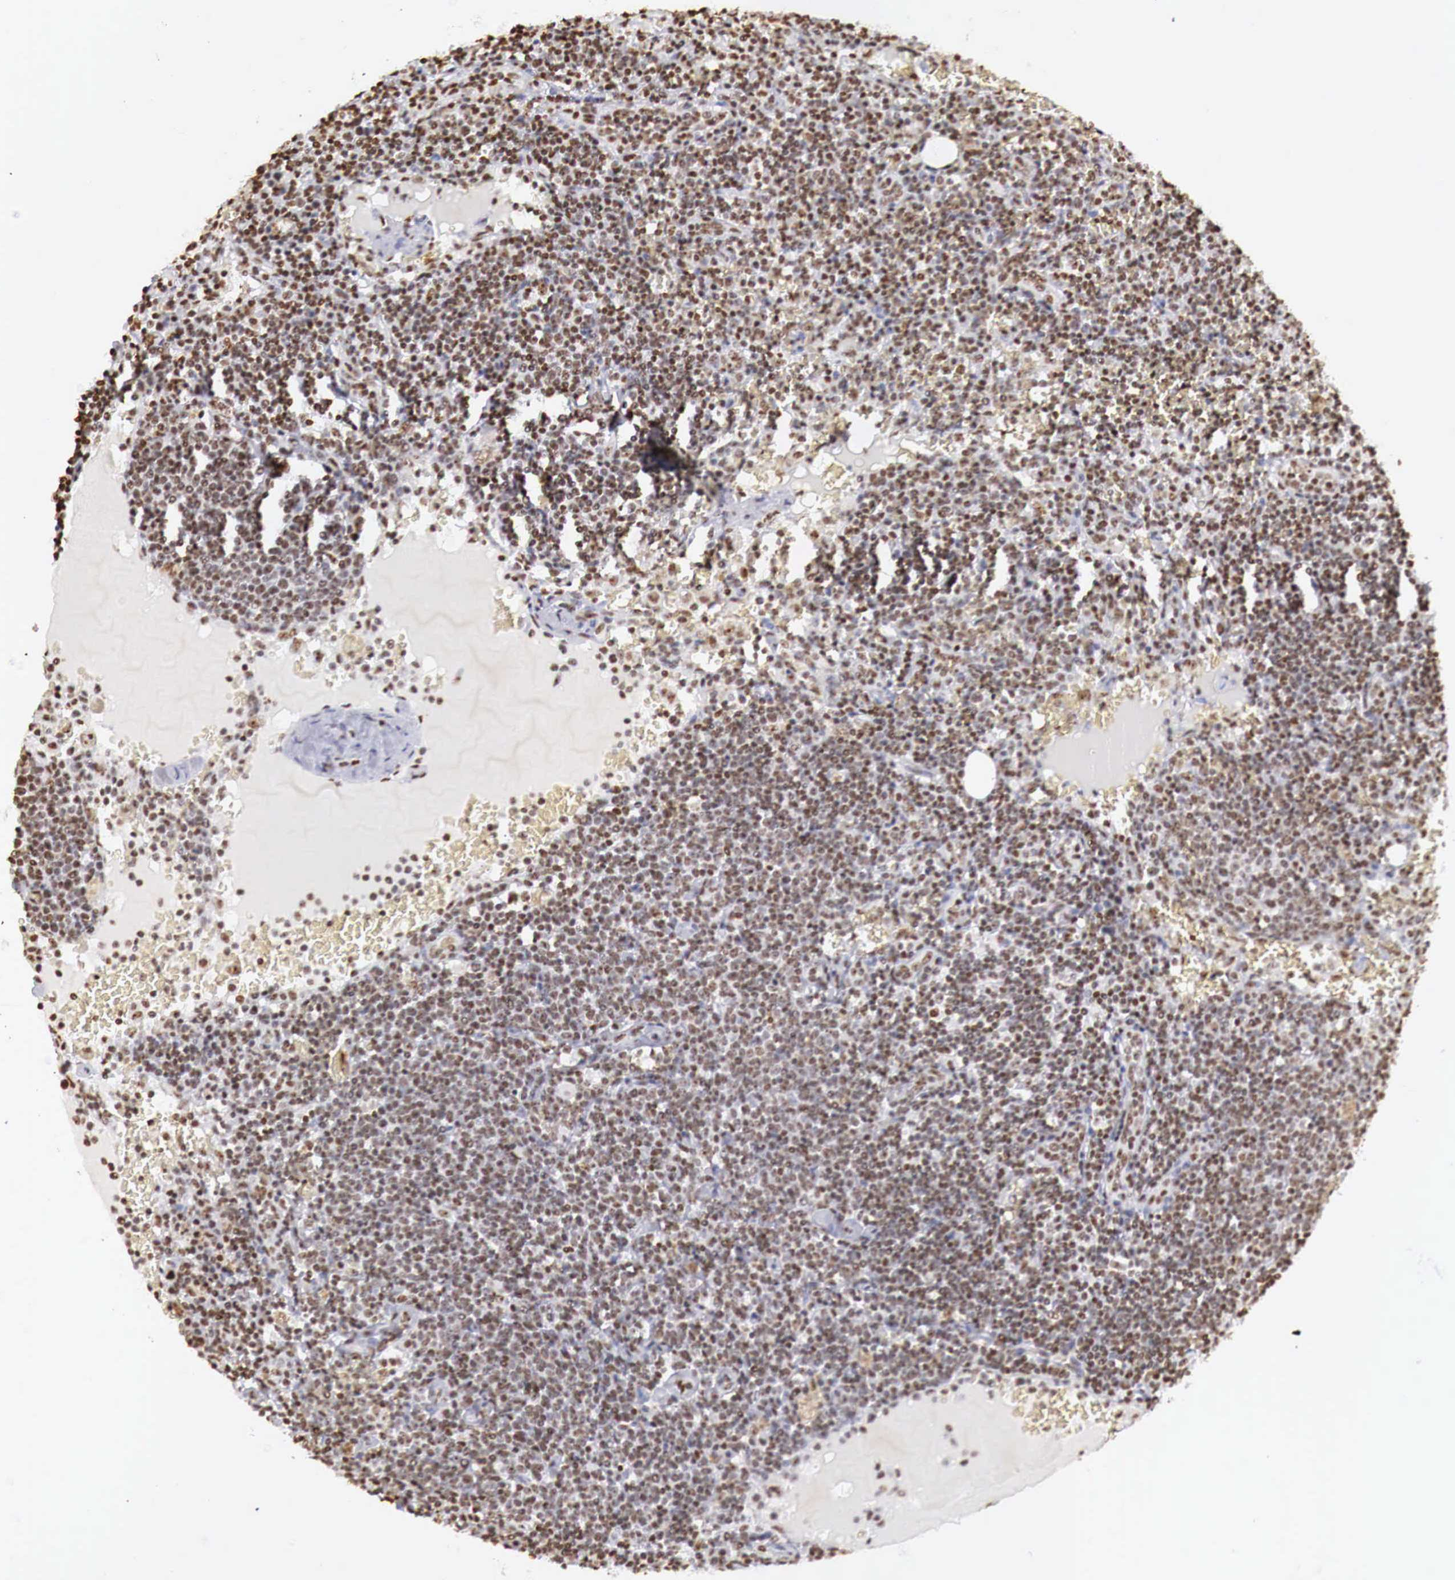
{"staining": {"intensity": "strong", "quantity": ">75%", "location": "nuclear"}, "tissue": "lymphoma", "cell_type": "Tumor cells", "image_type": "cancer", "snomed": [{"axis": "morphology", "description": "Malignant lymphoma, non-Hodgkin's type, High grade"}, {"axis": "topography", "description": "Lymph node"}], "caption": "Strong nuclear expression for a protein is seen in approximately >75% of tumor cells of high-grade malignant lymphoma, non-Hodgkin's type using IHC.", "gene": "DKC1", "patient": {"sex": "female", "age": 76}}